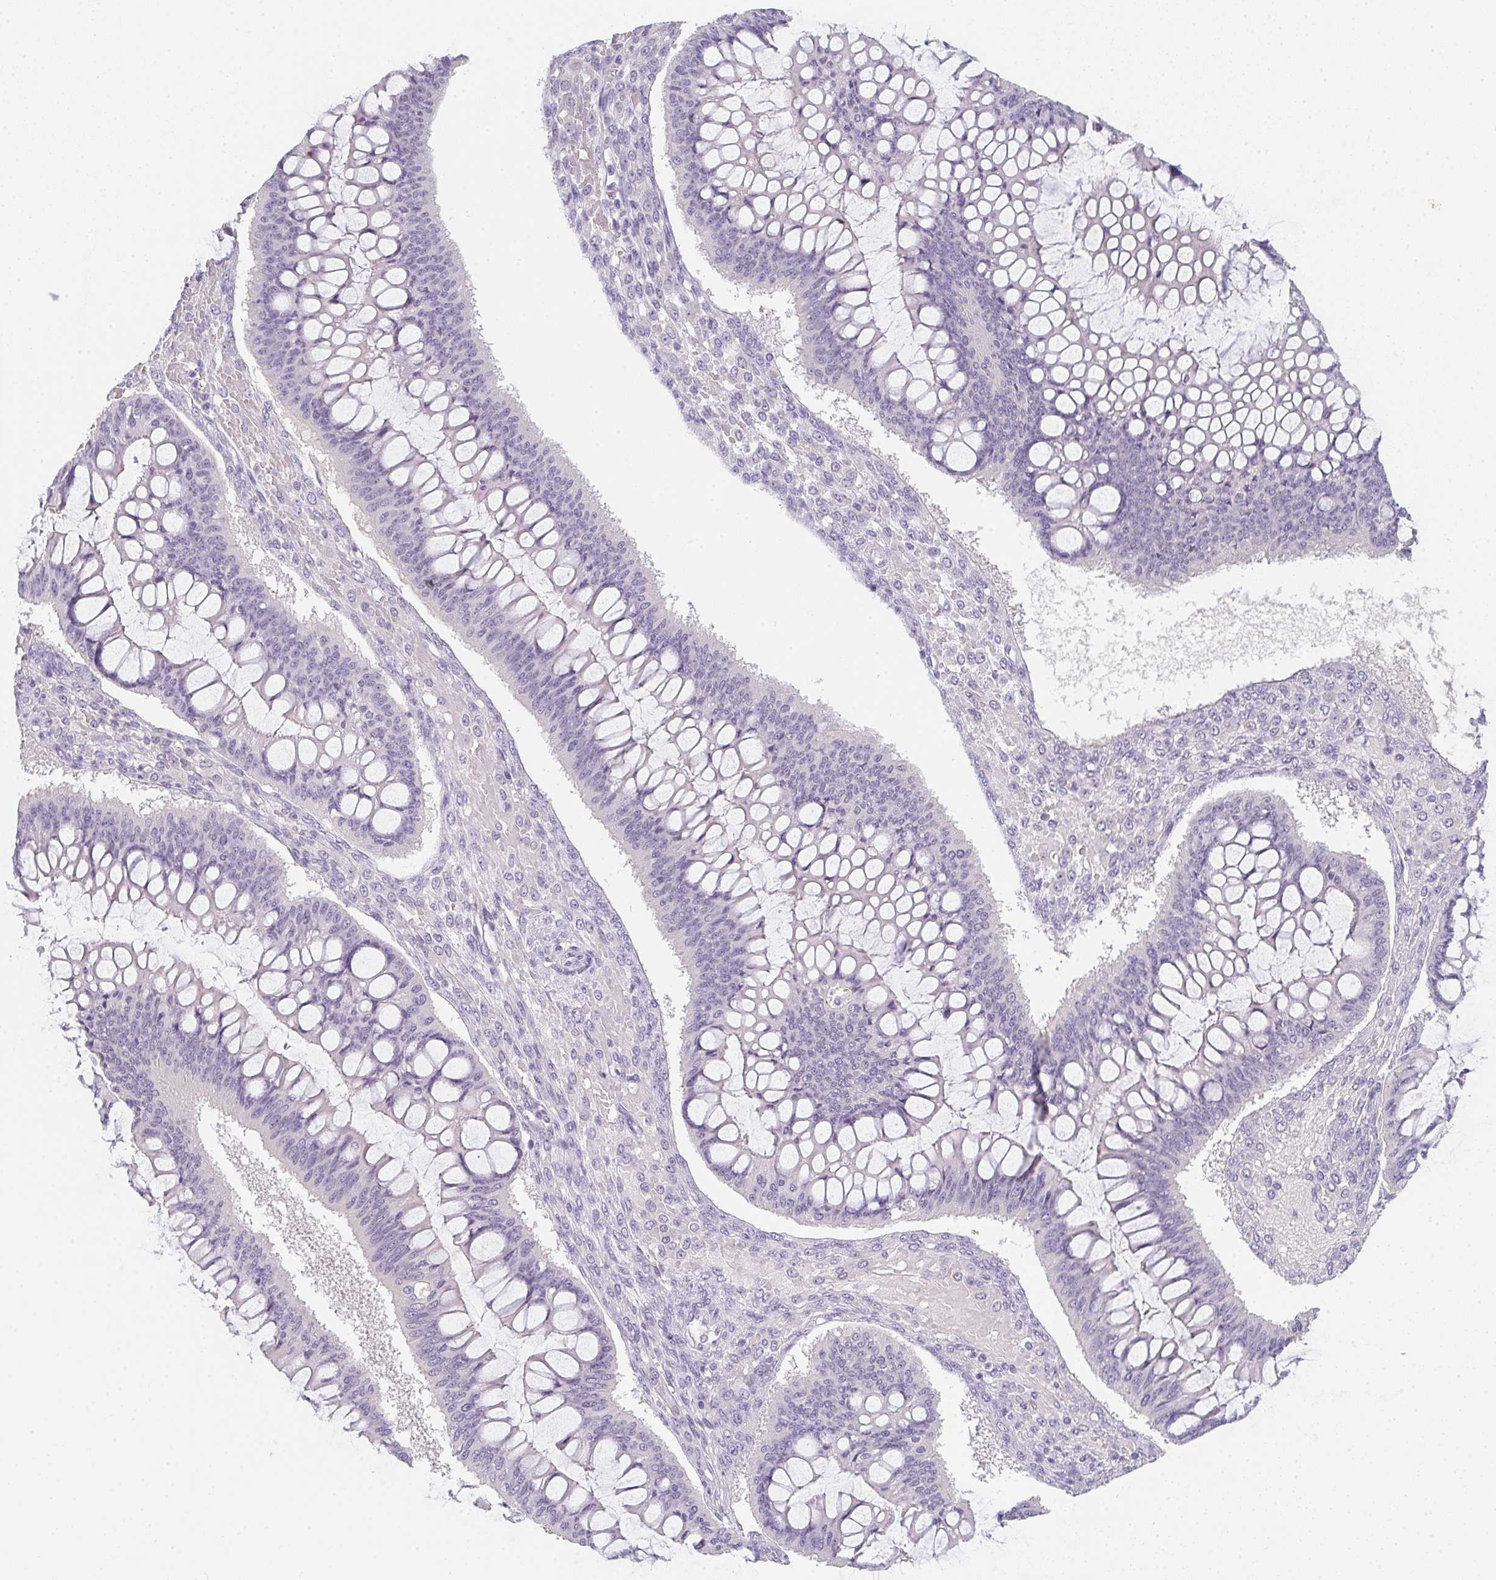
{"staining": {"intensity": "negative", "quantity": "none", "location": "none"}, "tissue": "ovarian cancer", "cell_type": "Tumor cells", "image_type": "cancer", "snomed": [{"axis": "morphology", "description": "Cystadenocarcinoma, mucinous, NOS"}, {"axis": "topography", "description": "Ovary"}], "caption": "An image of human ovarian cancer (mucinous cystadenocarcinoma) is negative for staining in tumor cells.", "gene": "C1QTNF8", "patient": {"sex": "female", "age": 73}}